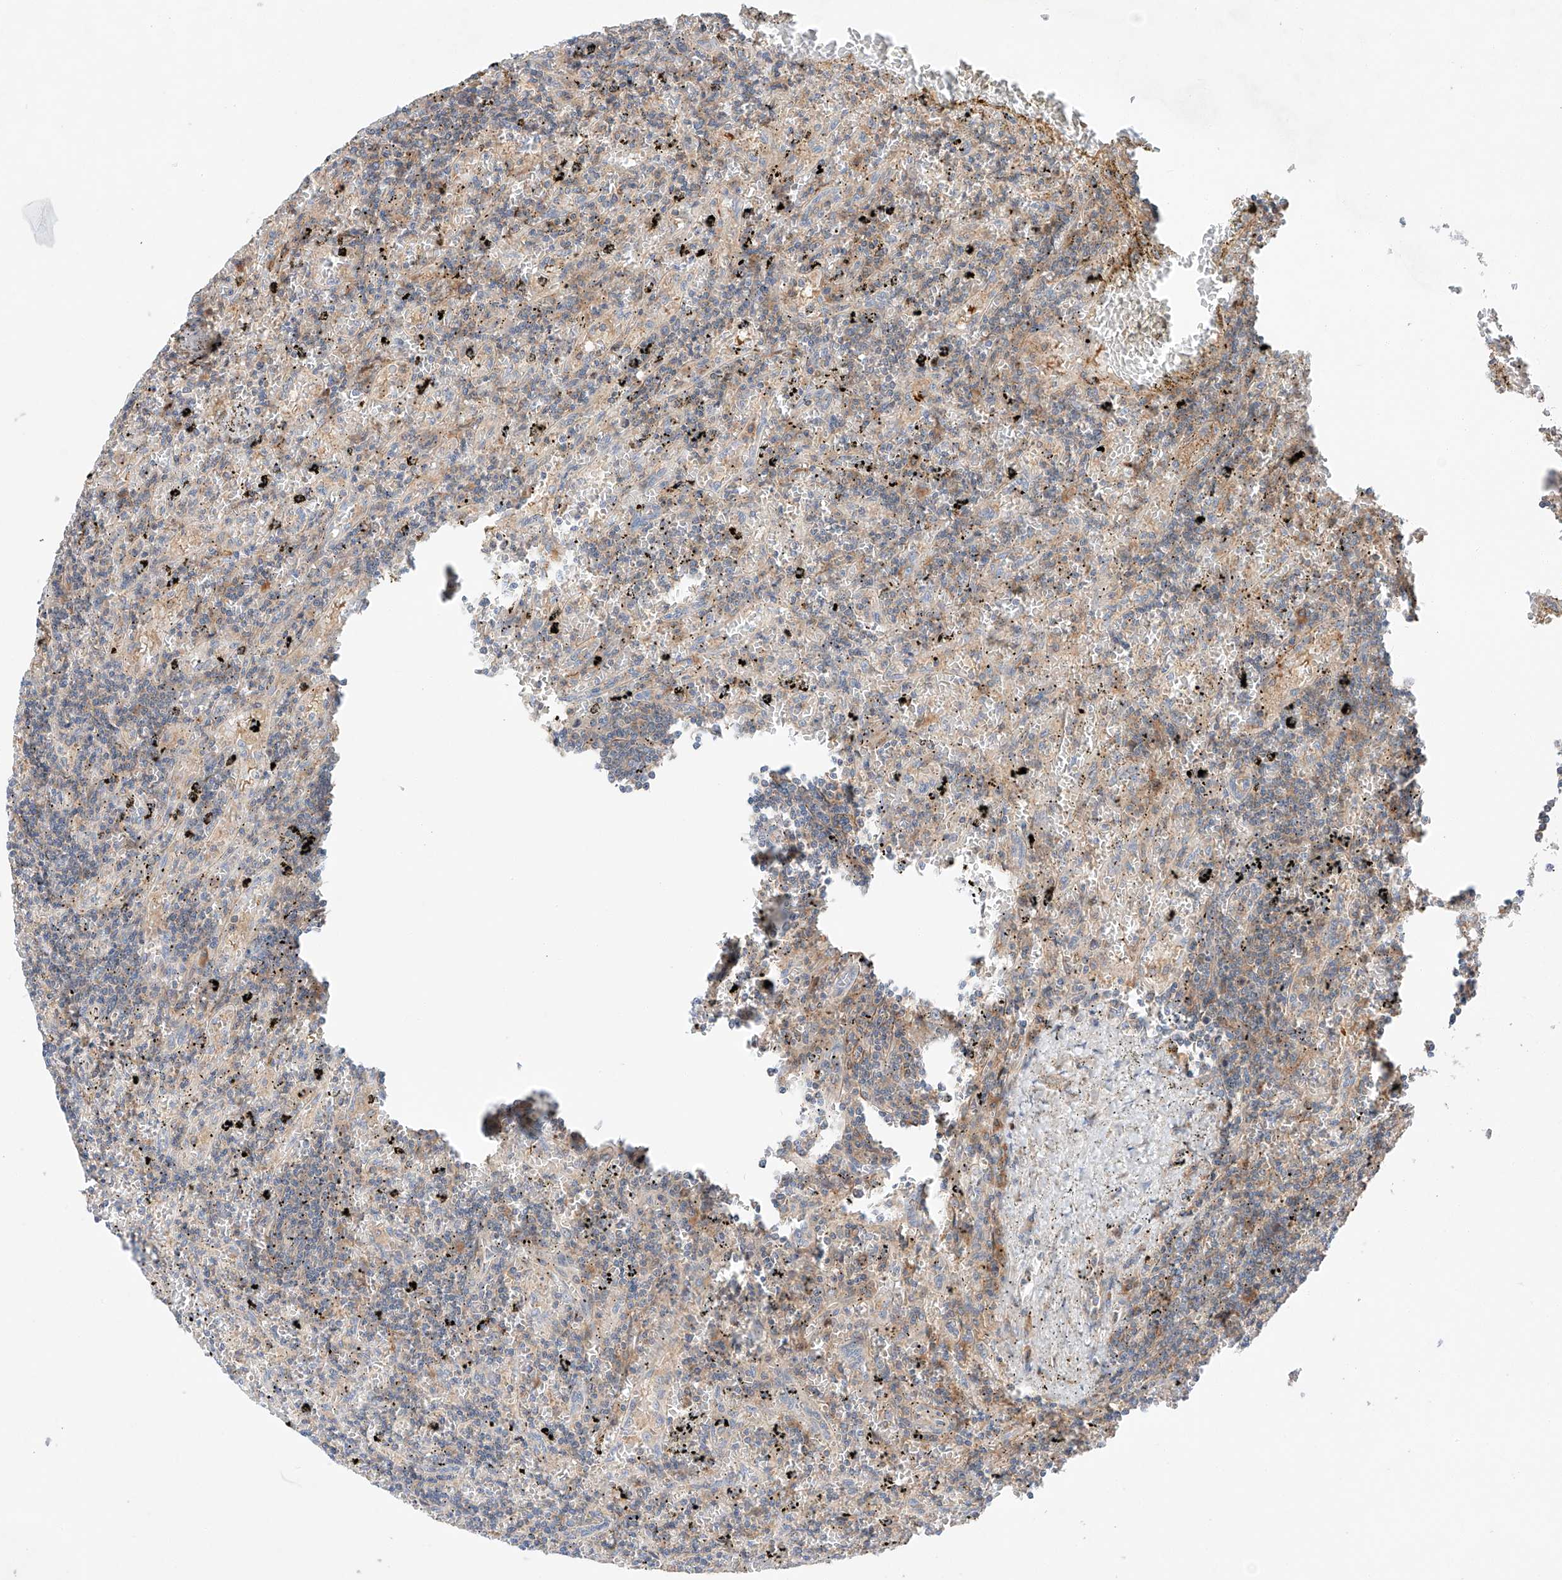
{"staining": {"intensity": "negative", "quantity": "none", "location": "none"}, "tissue": "lymphoma", "cell_type": "Tumor cells", "image_type": "cancer", "snomed": [{"axis": "morphology", "description": "Malignant lymphoma, non-Hodgkin's type, Low grade"}, {"axis": "topography", "description": "Spleen"}], "caption": "This is an immunohistochemistry histopathology image of human lymphoma. There is no staining in tumor cells.", "gene": "RUSC1", "patient": {"sex": "male", "age": 76}}